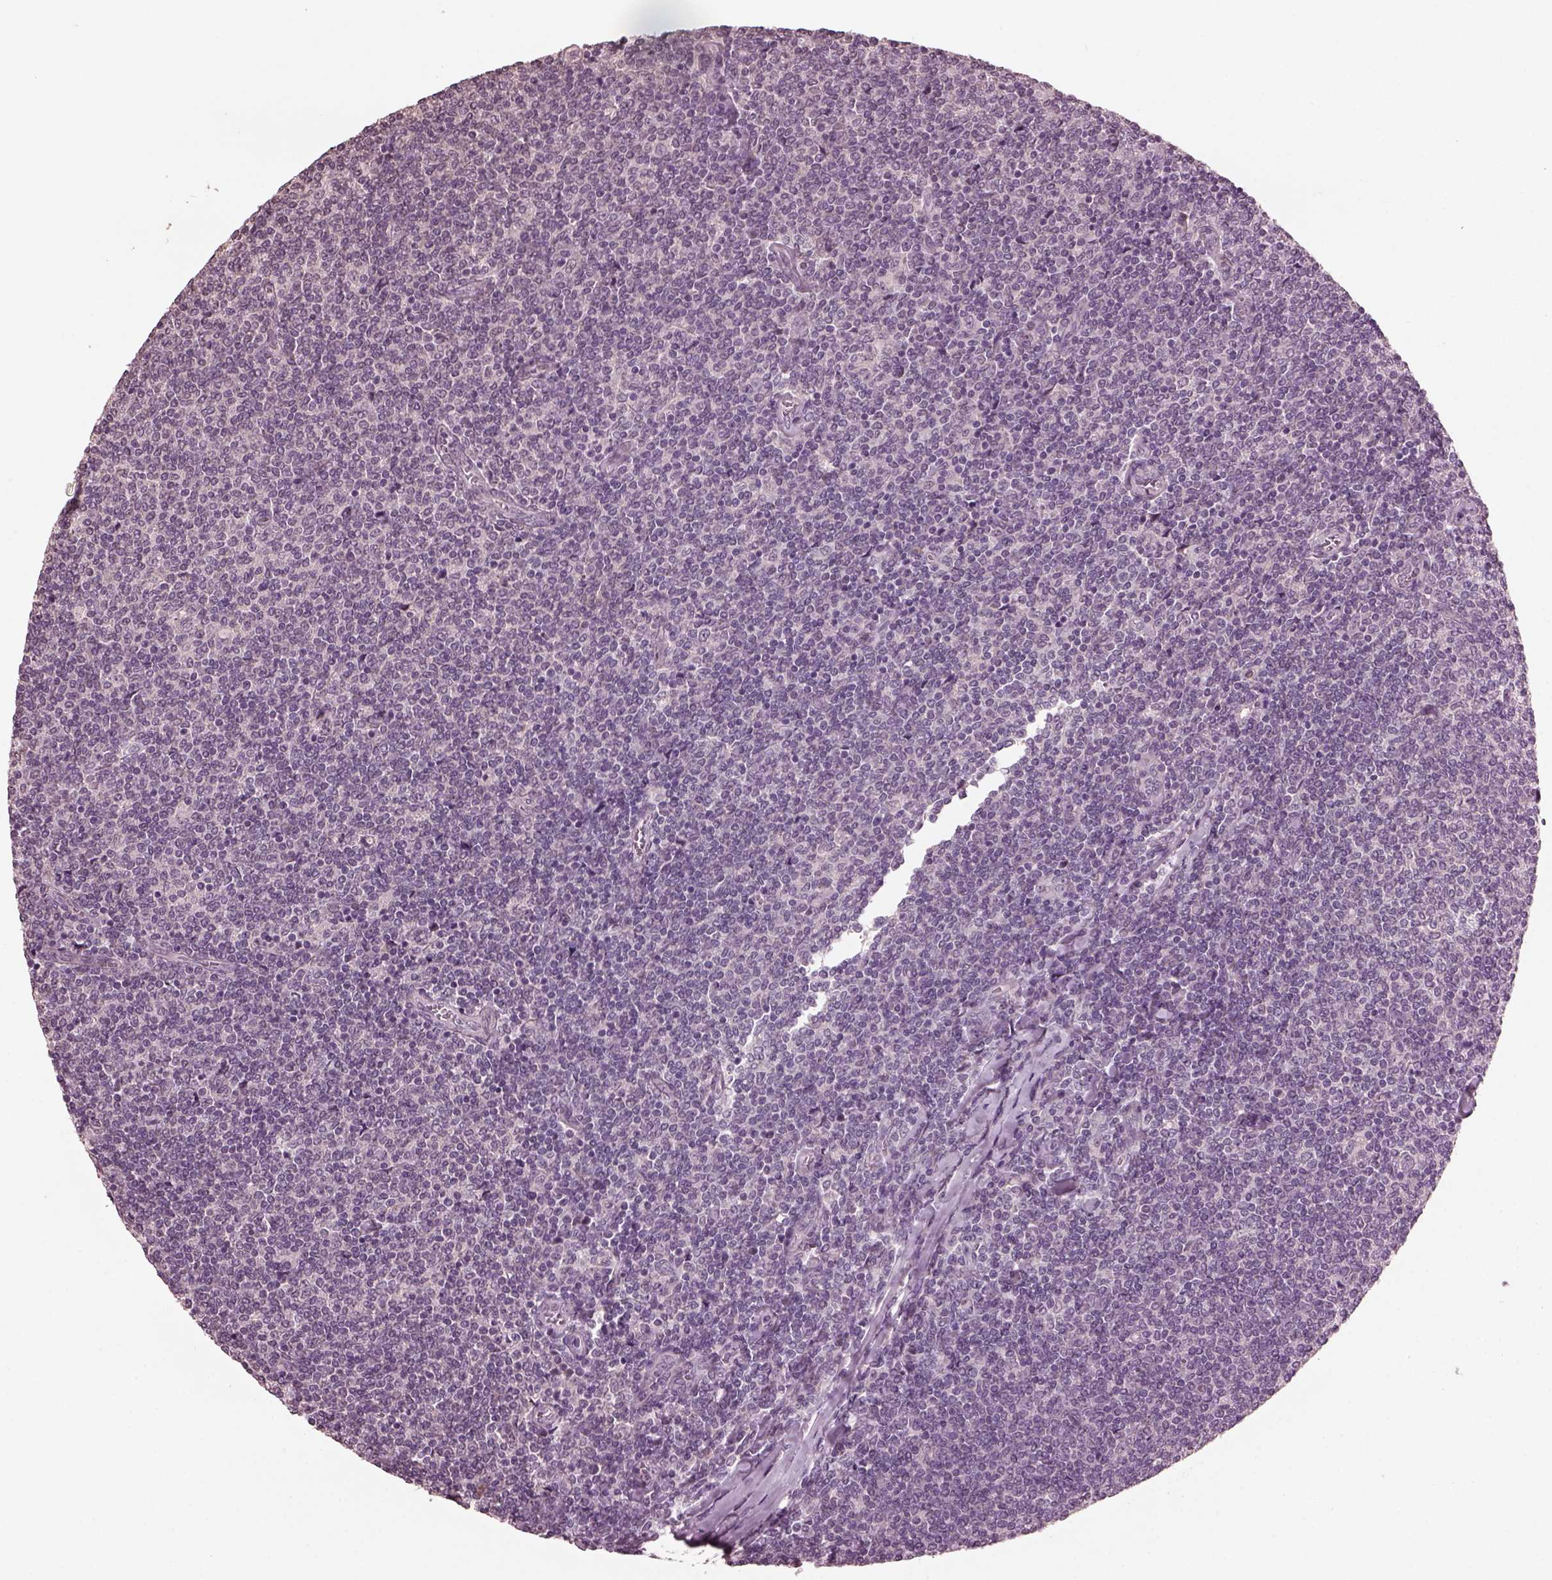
{"staining": {"intensity": "negative", "quantity": "none", "location": "none"}, "tissue": "lymphoma", "cell_type": "Tumor cells", "image_type": "cancer", "snomed": [{"axis": "morphology", "description": "Malignant lymphoma, non-Hodgkin's type, Low grade"}, {"axis": "topography", "description": "Lymph node"}], "caption": "Image shows no significant protein expression in tumor cells of malignant lymphoma, non-Hodgkin's type (low-grade).", "gene": "IL18RAP", "patient": {"sex": "male", "age": 52}}